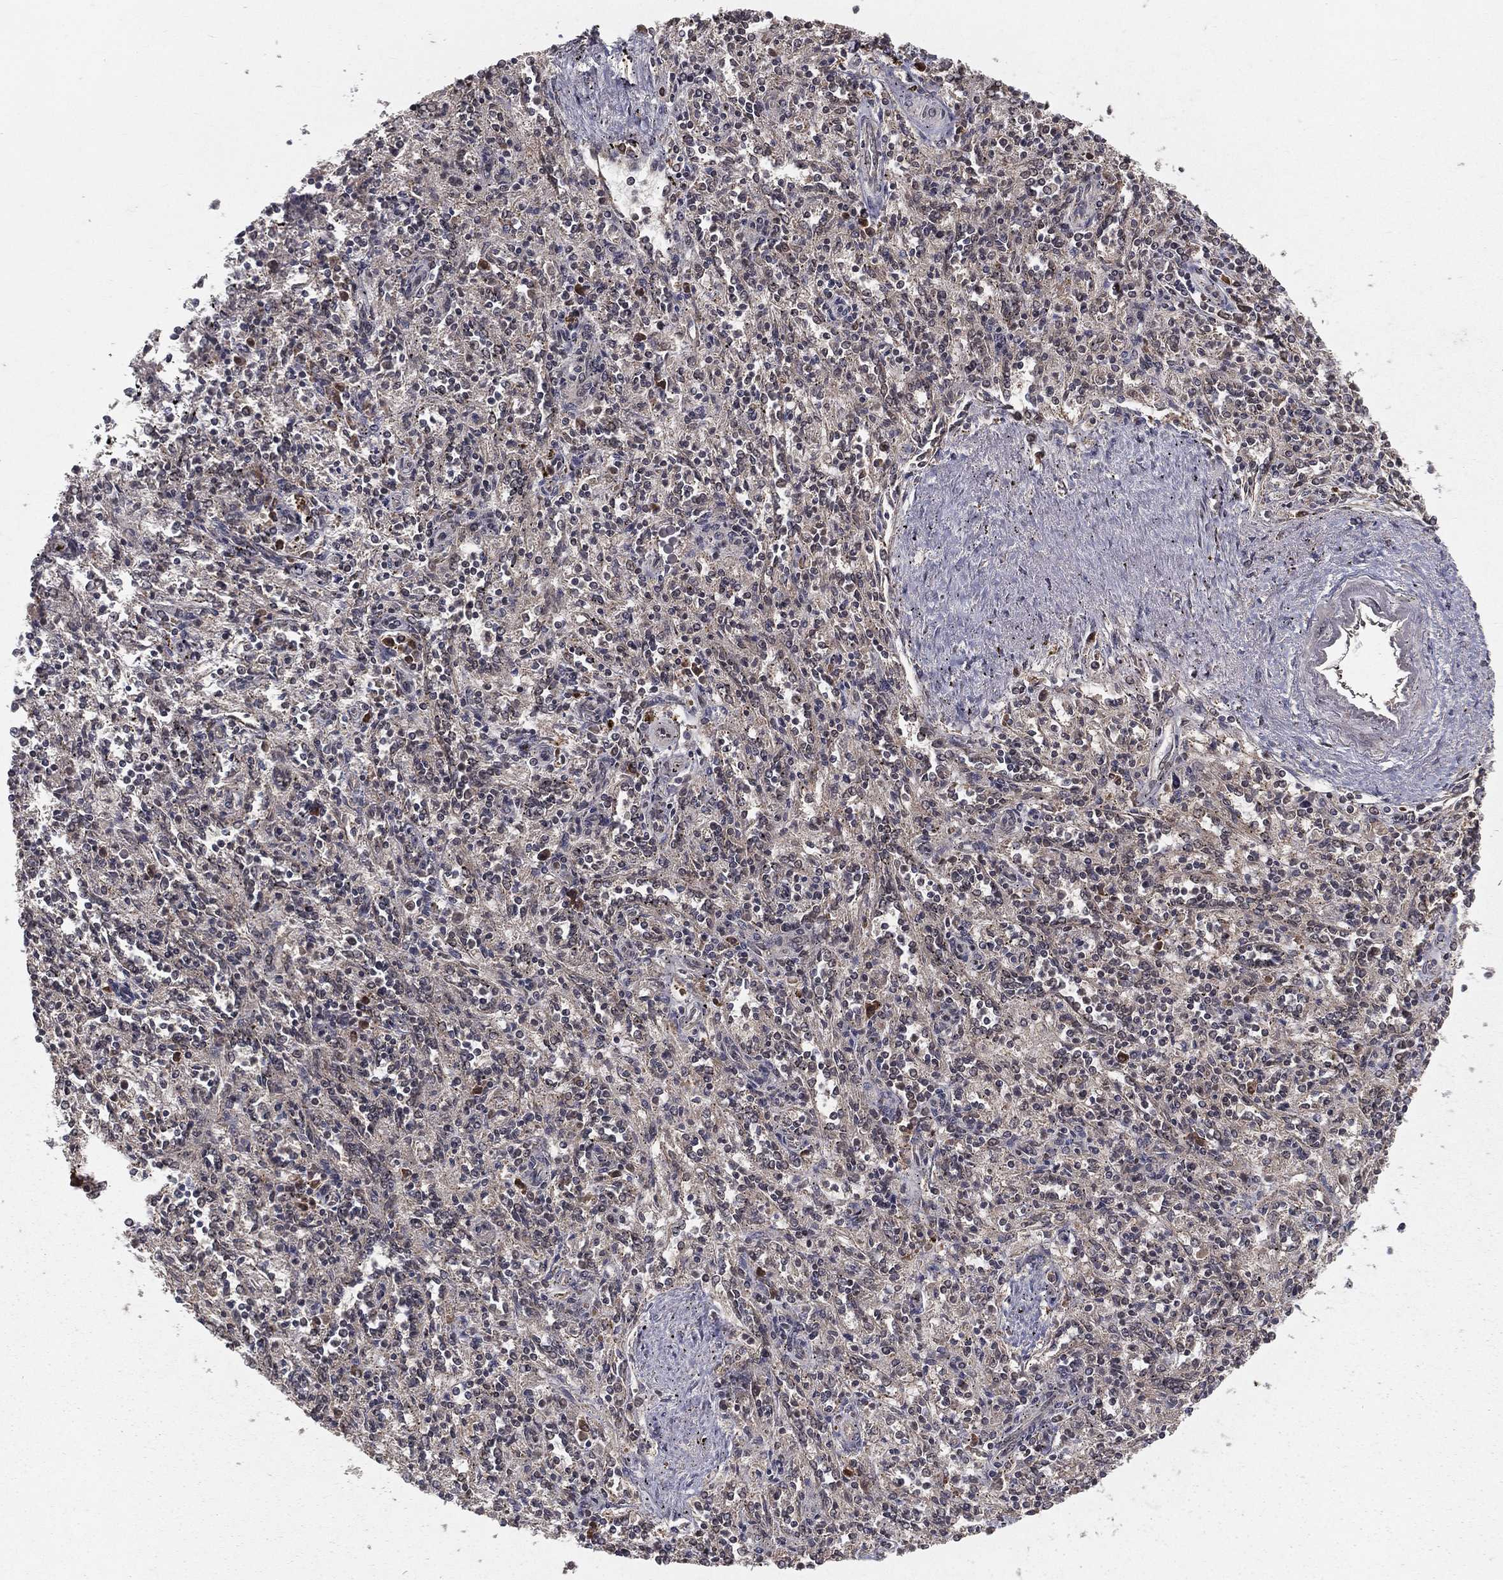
{"staining": {"intensity": "negative", "quantity": "none", "location": "none"}, "tissue": "spleen", "cell_type": "Cells in red pulp", "image_type": "normal", "snomed": [{"axis": "morphology", "description": "Normal tissue, NOS"}, {"axis": "topography", "description": "Spleen"}], "caption": "IHC histopathology image of benign spleen: spleen stained with DAB reveals no significant protein staining in cells in red pulp. Brightfield microscopy of immunohistochemistry (IHC) stained with DAB (brown) and hematoxylin (blue), captured at high magnification.", "gene": "ZDHHC15", "patient": {"sex": "male", "age": 69}}